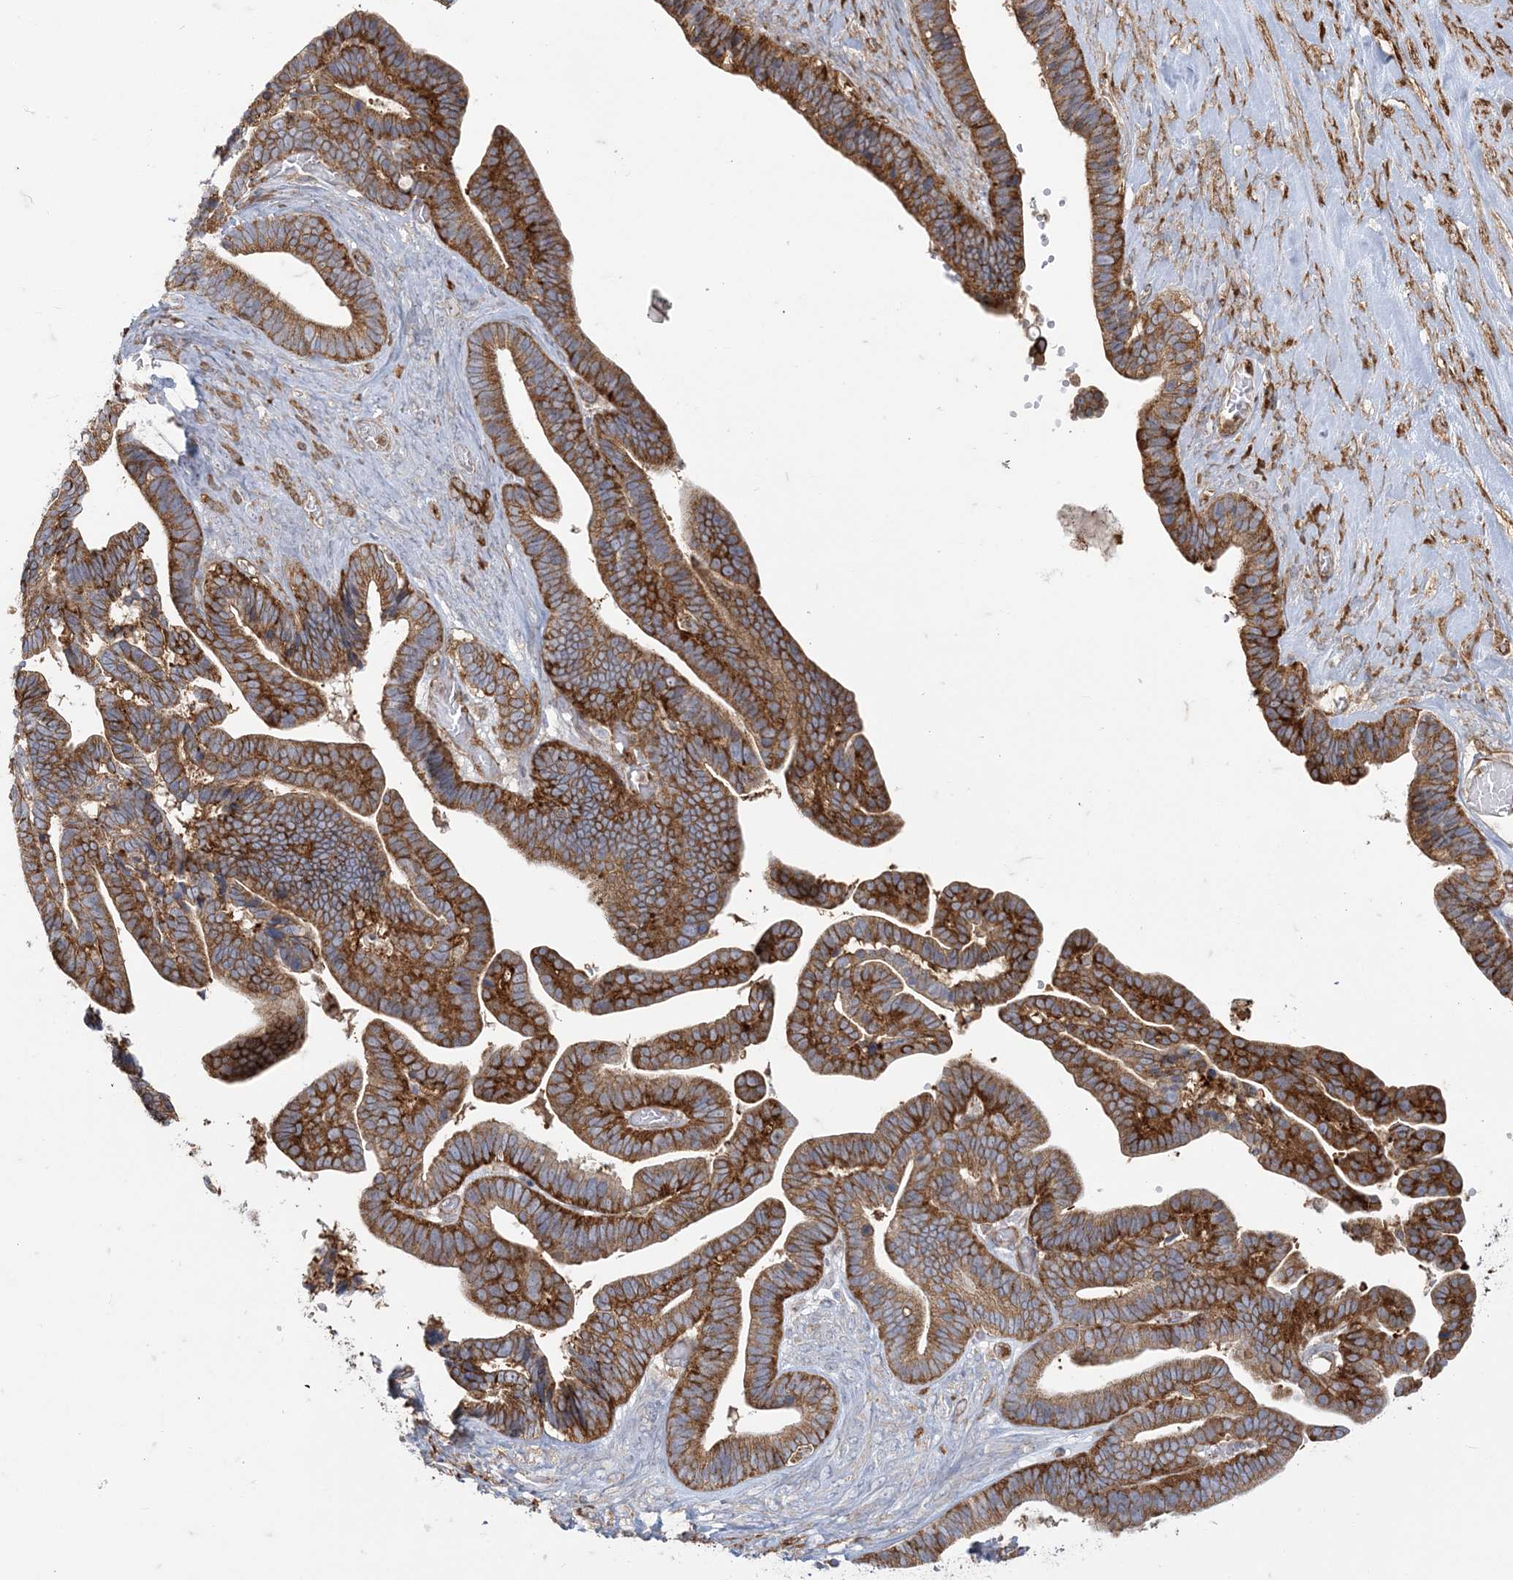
{"staining": {"intensity": "strong", "quantity": ">75%", "location": "cytoplasmic/membranous"}, "tissue": "ovarian cancer", "cell_type": "Tumor cells", "image_type": "cancer", "snomed": [{"axis": "morphology", "description": "Cystadenocarcinoma, serous, NOS"}, {"axis": "topography", "description": "Ovary"}], "caption": "This is an image of immunohistochemistry (IHC) staining of ovarian serous cystadenocarcinoma, which shows strong staining in the cytoplasmic/membranous of tumor cells.", "gene": "DERL3", "patient": {"sex": "female", "age": 56}}